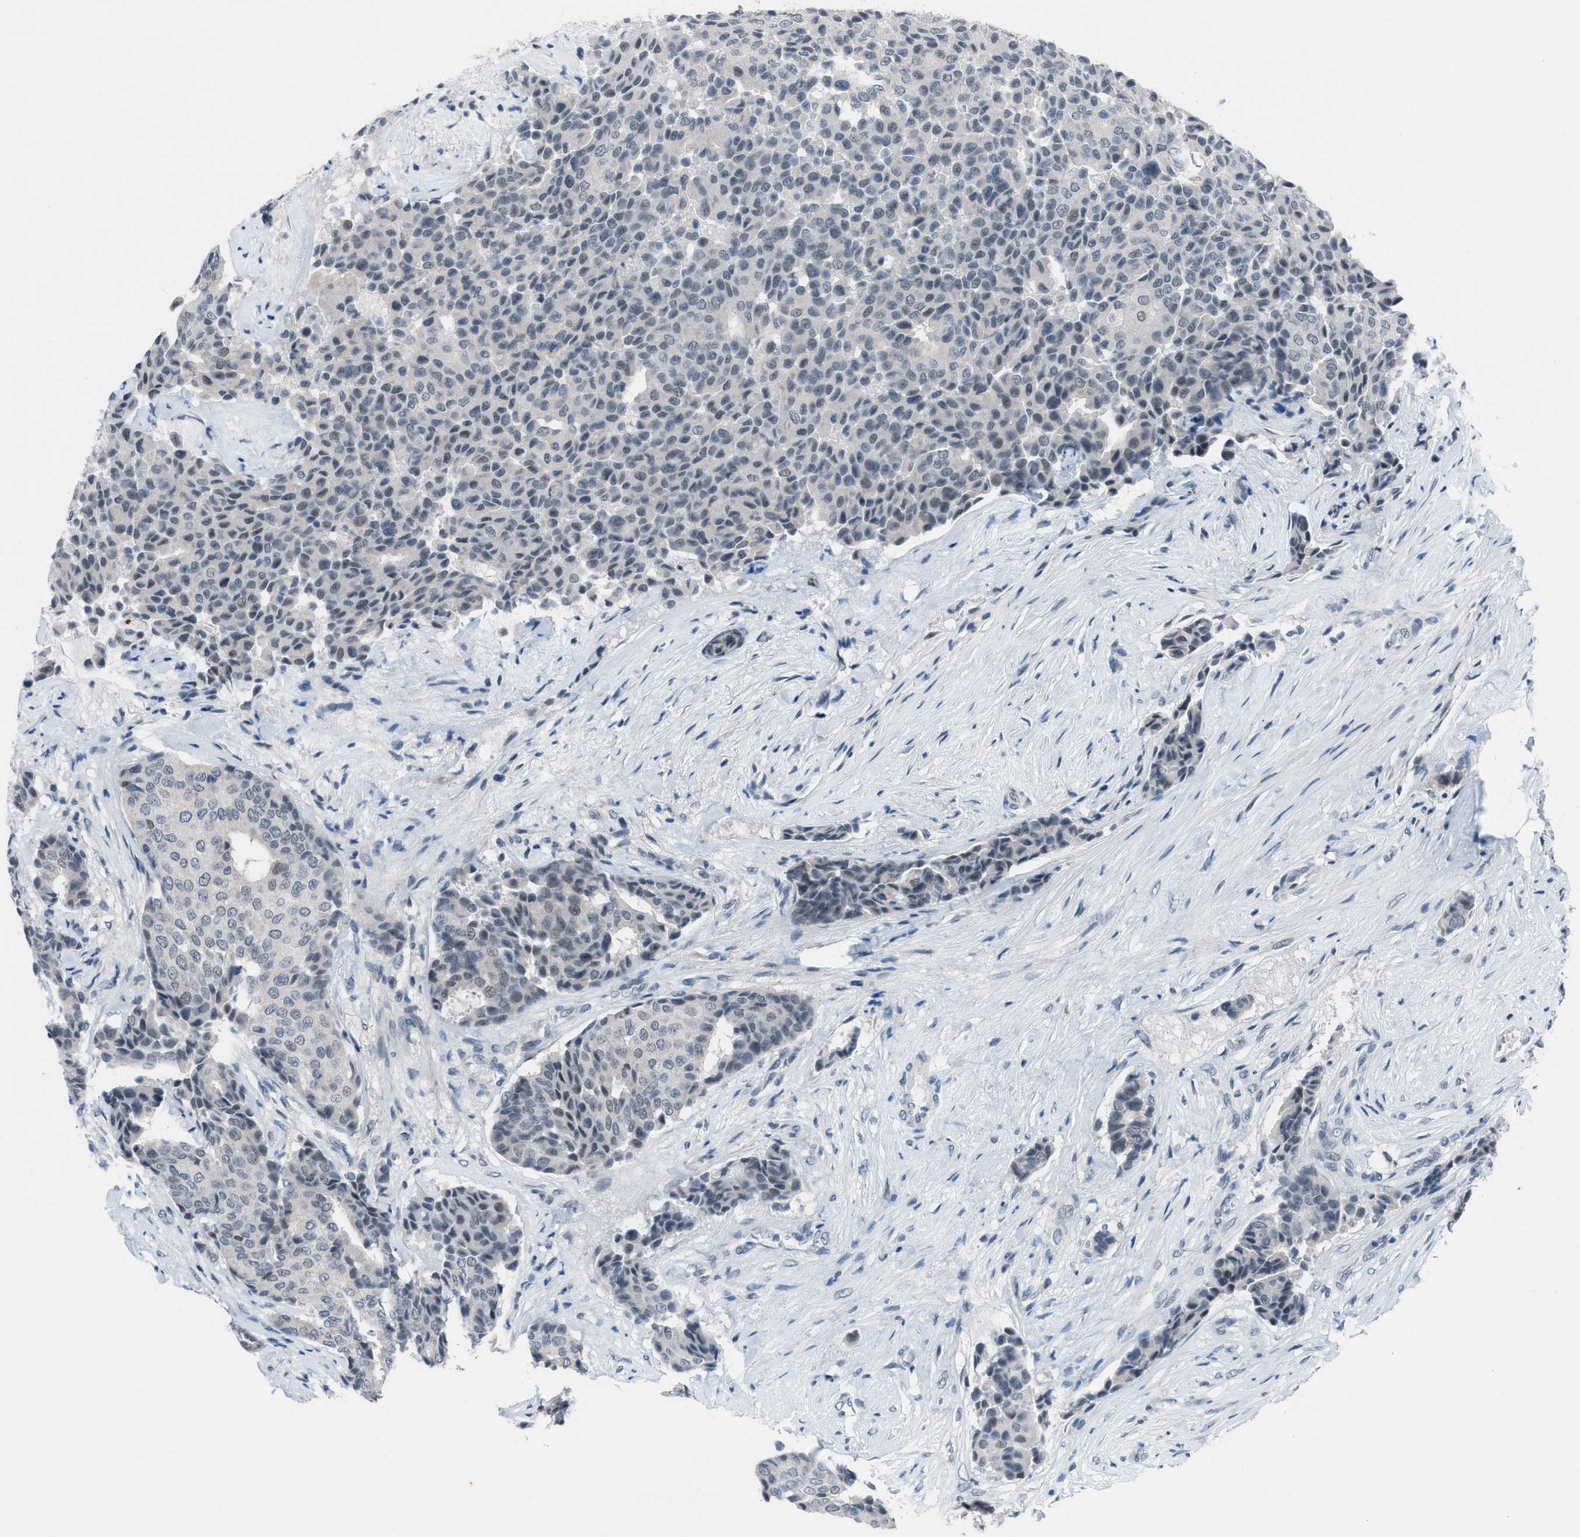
{"staining": {"intensity": "negative", "quantity": "none", "location": "none"}, "tissue": "breast cancer", "cell_type": "Tumor cells", "image_type": "cancer", "snomed": [{"axis": "morphology", "description": "Duct carcinoma"}, {"axis": "topography", "description": "Breast"}], "caption": "Immunohistochemistry (IHC) histopathology image of human invasive ductal carcinoma (breast) stained for a protein (brown), which displays no expression in tumor cells.", "gene": "ANAPC11", "patient": {"sex": "female", "age": 75}}